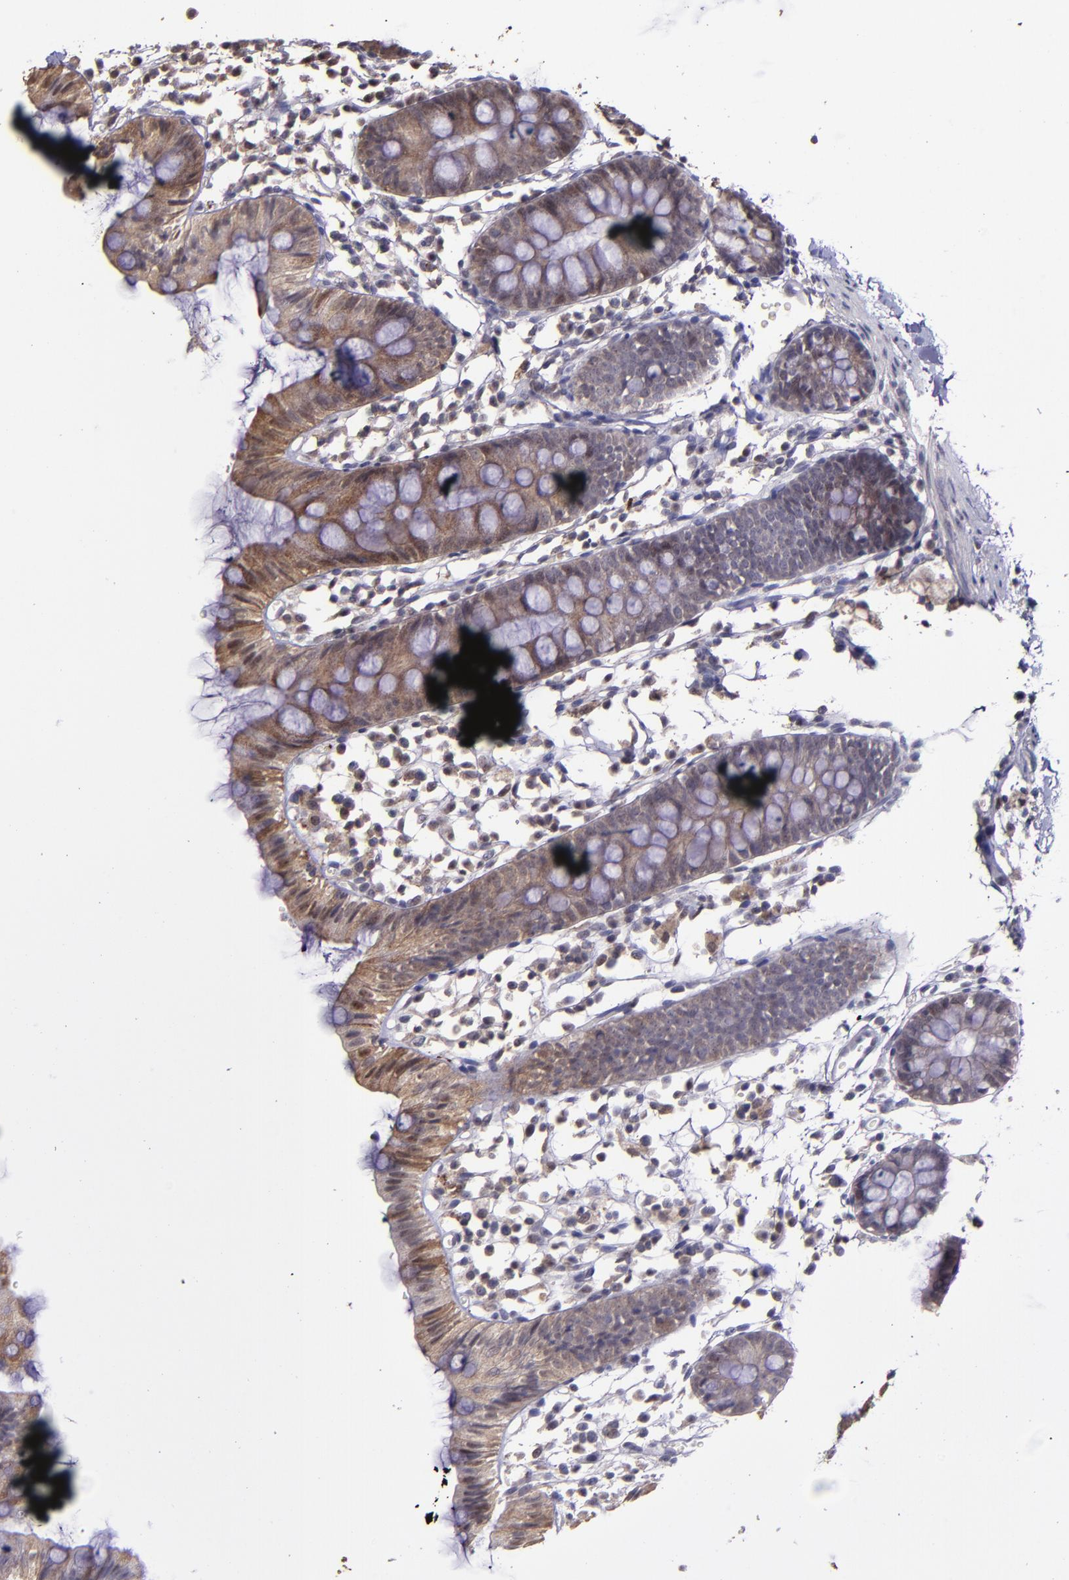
{"staining": {"intensity": "weak", "quantity": ">75%", "location": "cytoplasmic/membranous"}, "tissue": "colon", "cell_type": "Endothelial cells", "image_type": "normal", "snomed": [{"axis": "morphology", "description": "Normal tissue, NOS"}, {"axis": "topography", "description": "Colon"}], "caption": "Immunohistochemical staining of unremarkable colon displays >75% levels of weak cytoplasmic/membranous protein staining in approximately >75% of endothelial cells. Using DAB (3,3'-diaminobenzidine) (brown) and hematoxylin (blue) stains, captured at high magnification using brightfield microscopy.", "gene": "SERPINF2", "patient": {"sex": "male", "age": 14}}